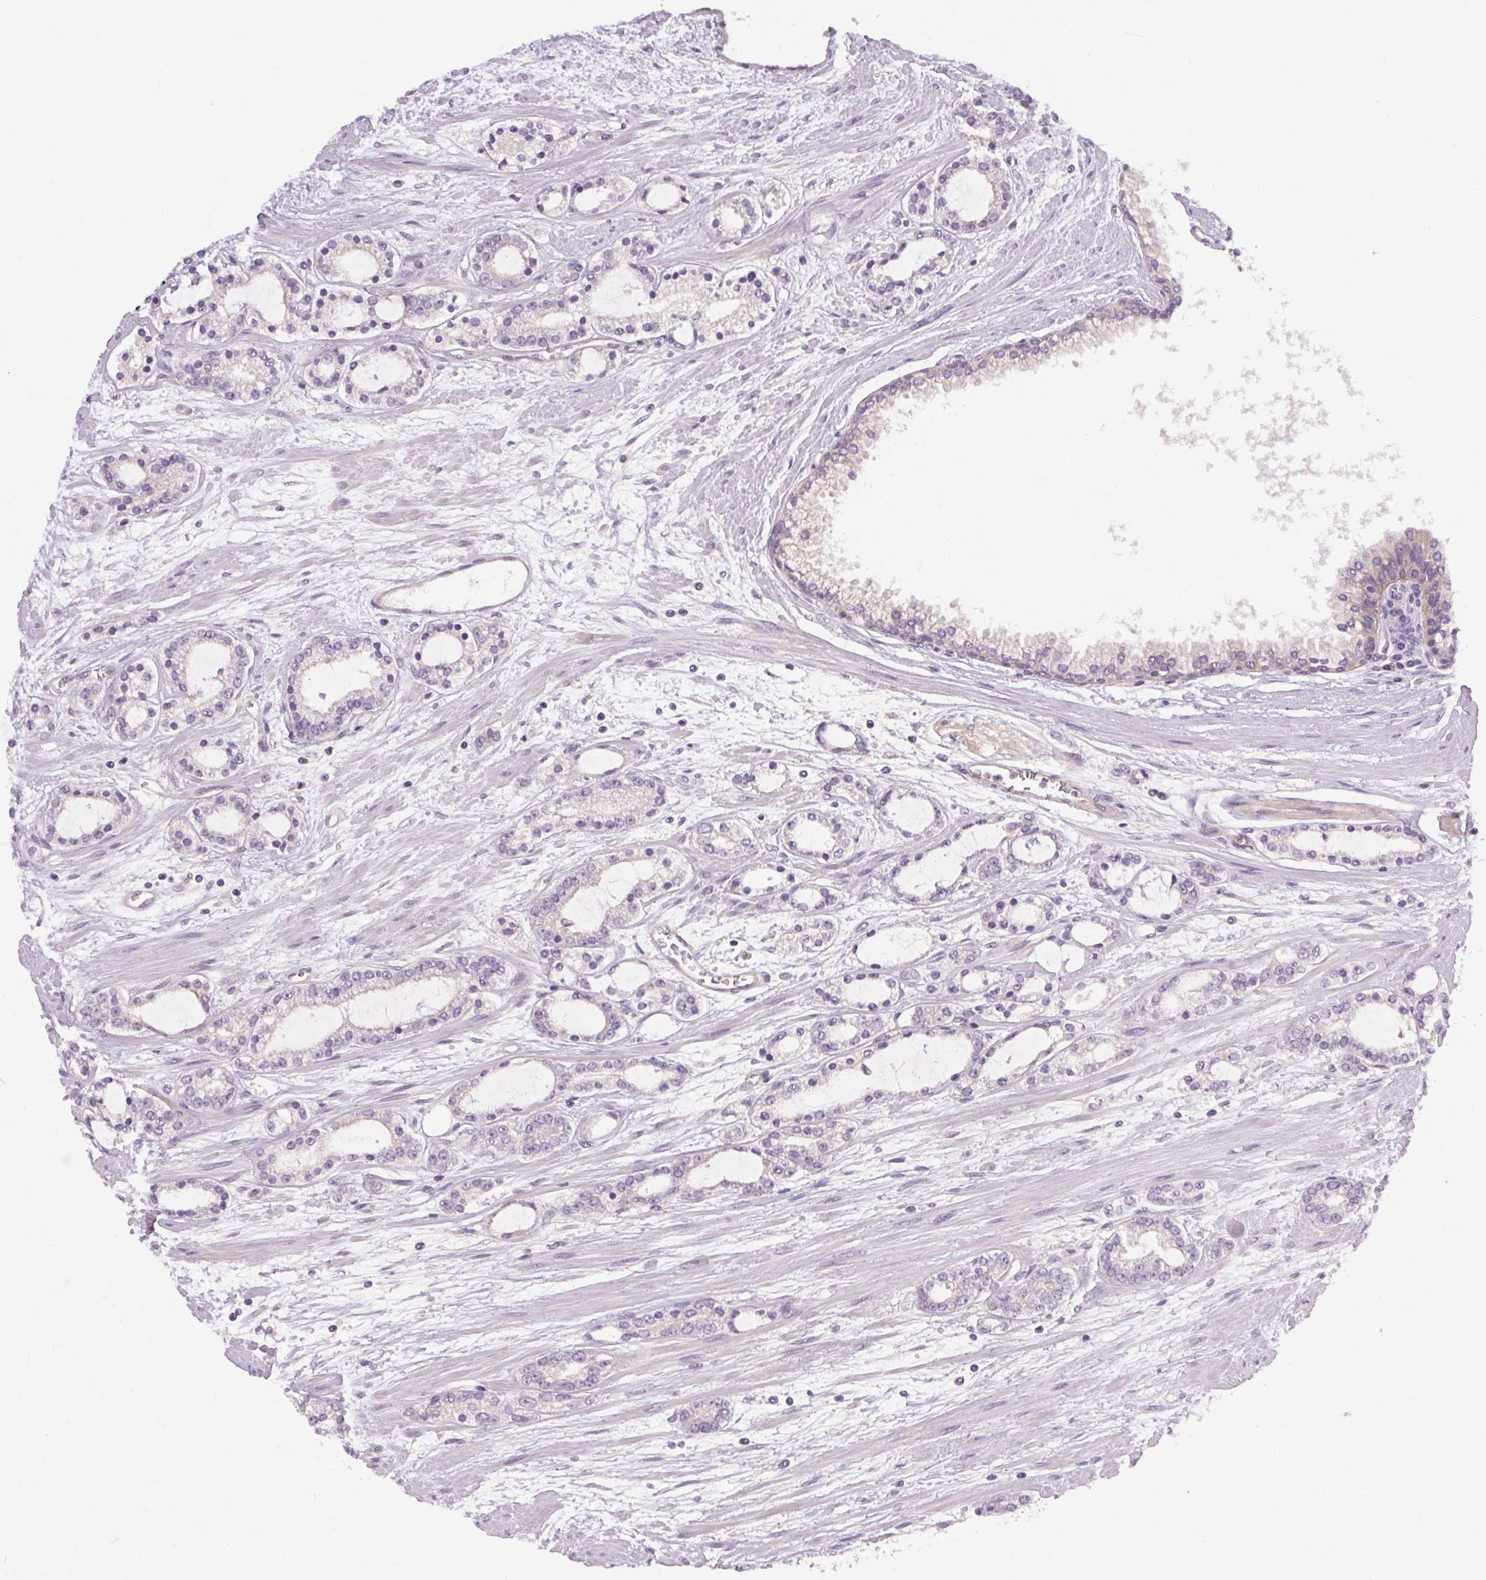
{"staining": {"intensity": "negative", "quantity": "none", "location": "none"}, "tissue": "prostate cancer", "cell_type": "Tumor cells", "image_type": "cancer", "snomed": [{"axis": "morphology", "description": "Adenocarcinoma, Medium grade"}, {"axis": "topography", "description": "Prostate"}], "caption": "Tumor cells show no significant positivity in prostate adenocarcinoma (medium-grade). (Brightfield microscopy of DAB immunohistochemistry (IHC) at high magnification).", "gene": "TM6SF1", "patient": {"sex": "male", "age": 57}}